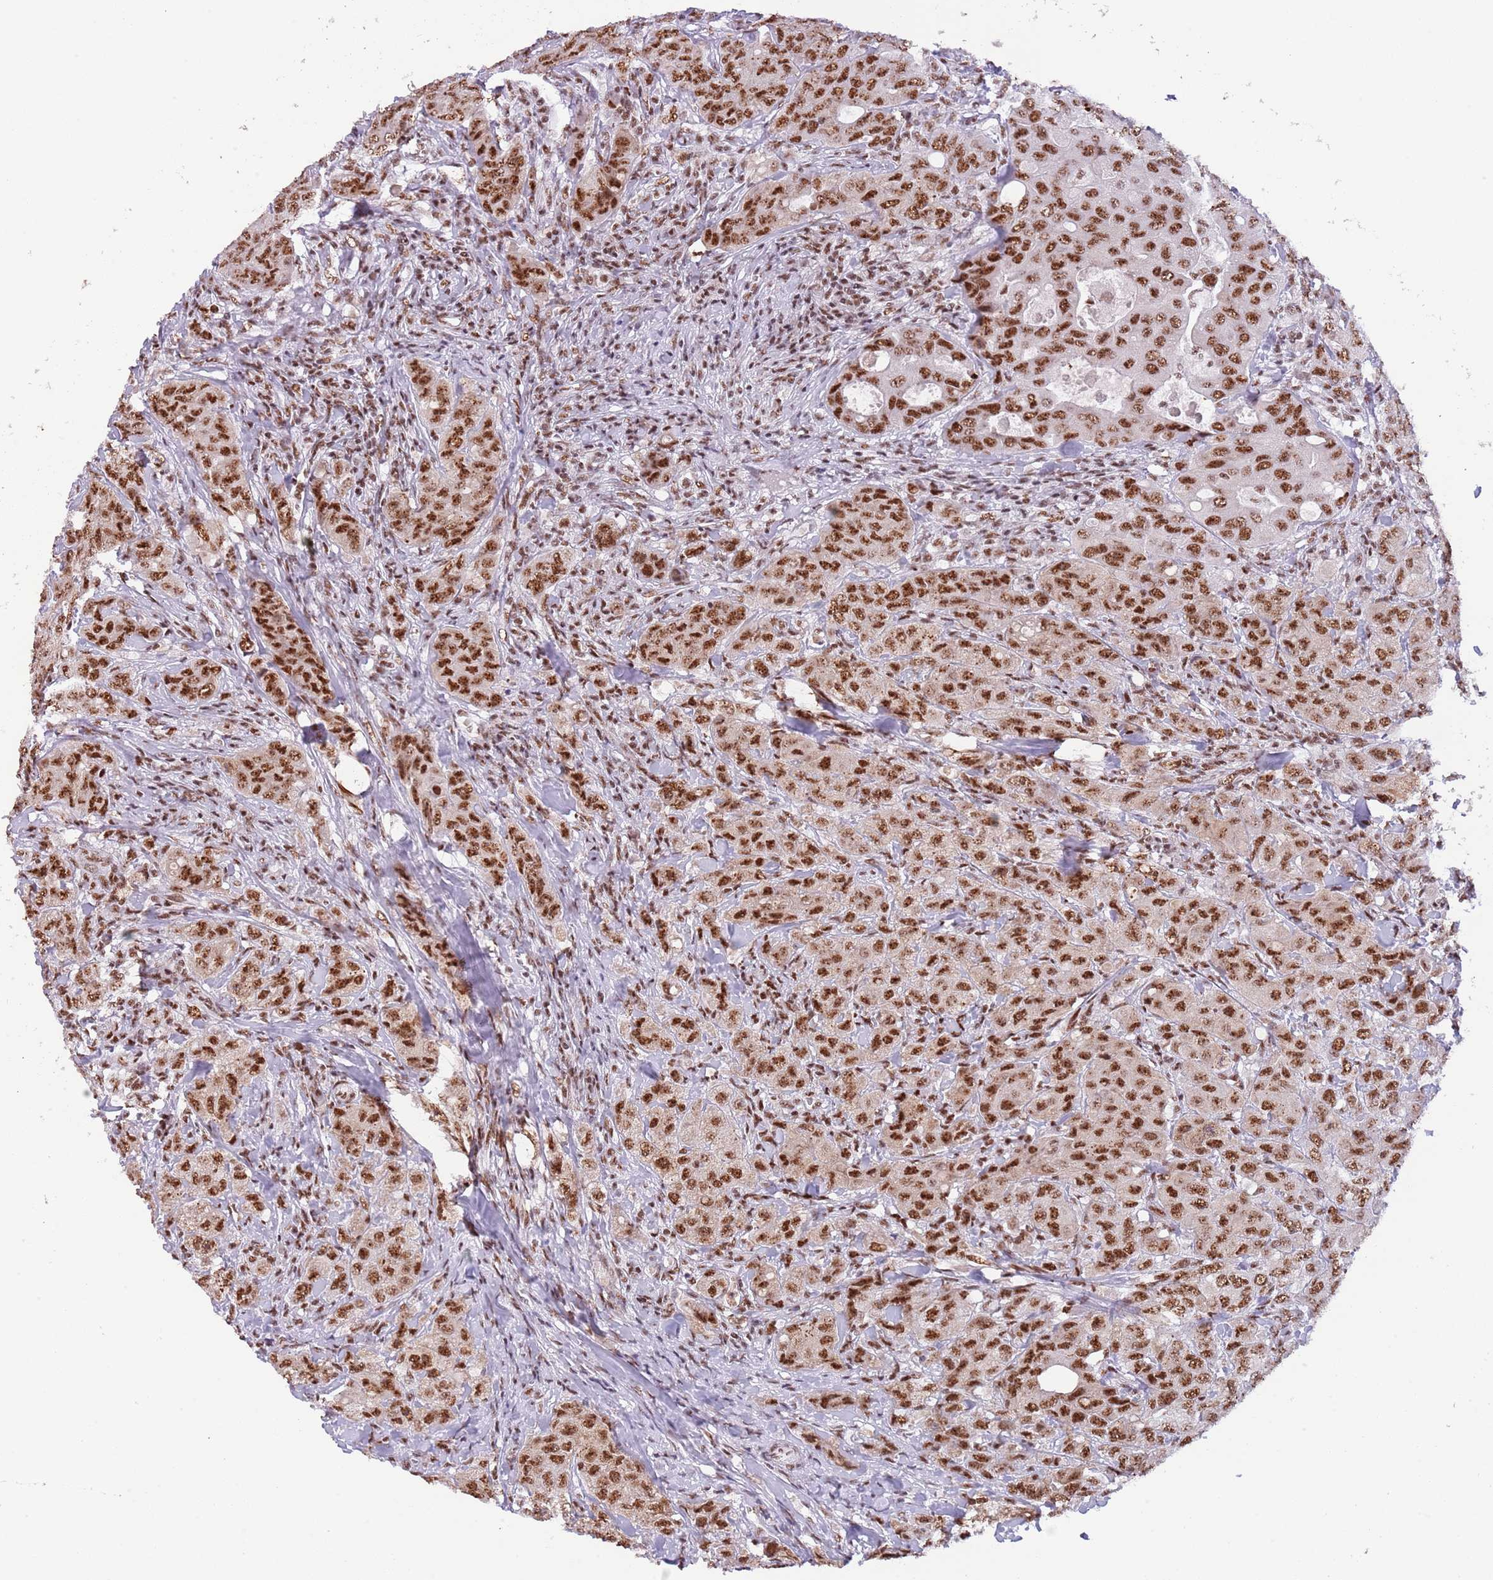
{"staining": {"intensity": "strong", "quantity": ">75%", "location": "nuclear"}, "tissue": "breast cancer", "cell_type": "Tumor cells", "image_type": "cancer", "snomed": [{"axis": "morphology", "description": "Duct carcinoma"}, {"axis": "topography", "description": "Breast"}], "caption": "Immunohistochemistry image of neoplastic tissue: human breast invasive ductal carcinoma stained using IHC reveals high levels of strong protein expression localized specifically in the nuclear of tumor cells, appearing as a nuclear brown color.", "gene": "SF3A2", "patient": {"sex": "female", "age": 43}}